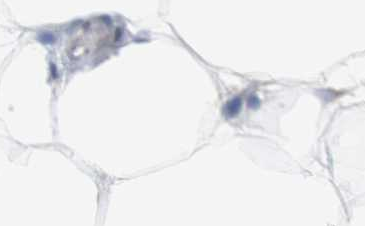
{"staining": {"intensity": "moderate", "quantity": ">75%", "location": "nuclear"}, "tissue": "adipose tissue", "cell_type": "Adipocytes", "image_type": "normal", "snomed": [{"axis": "morphology", "description": "Normal tissue, NOS"}, {"axis": "topography", "description": "Breast"}, {"axis": "topography", "description": "Adipose tissue"}], "caption": "Immunohistochemical staining of benign human adipose tissue shows medium levels of moderate nuclear positivity in approximately >75% of adipocytes. The staining is performed using DAB (3,3'-diaminobenzidine) brown chromogen to label protein expression. The nuclei are counter-stained blue using hematoxylin.", "gene": "NAP1L4", "patient": {"sex": "female", "age": 25}}